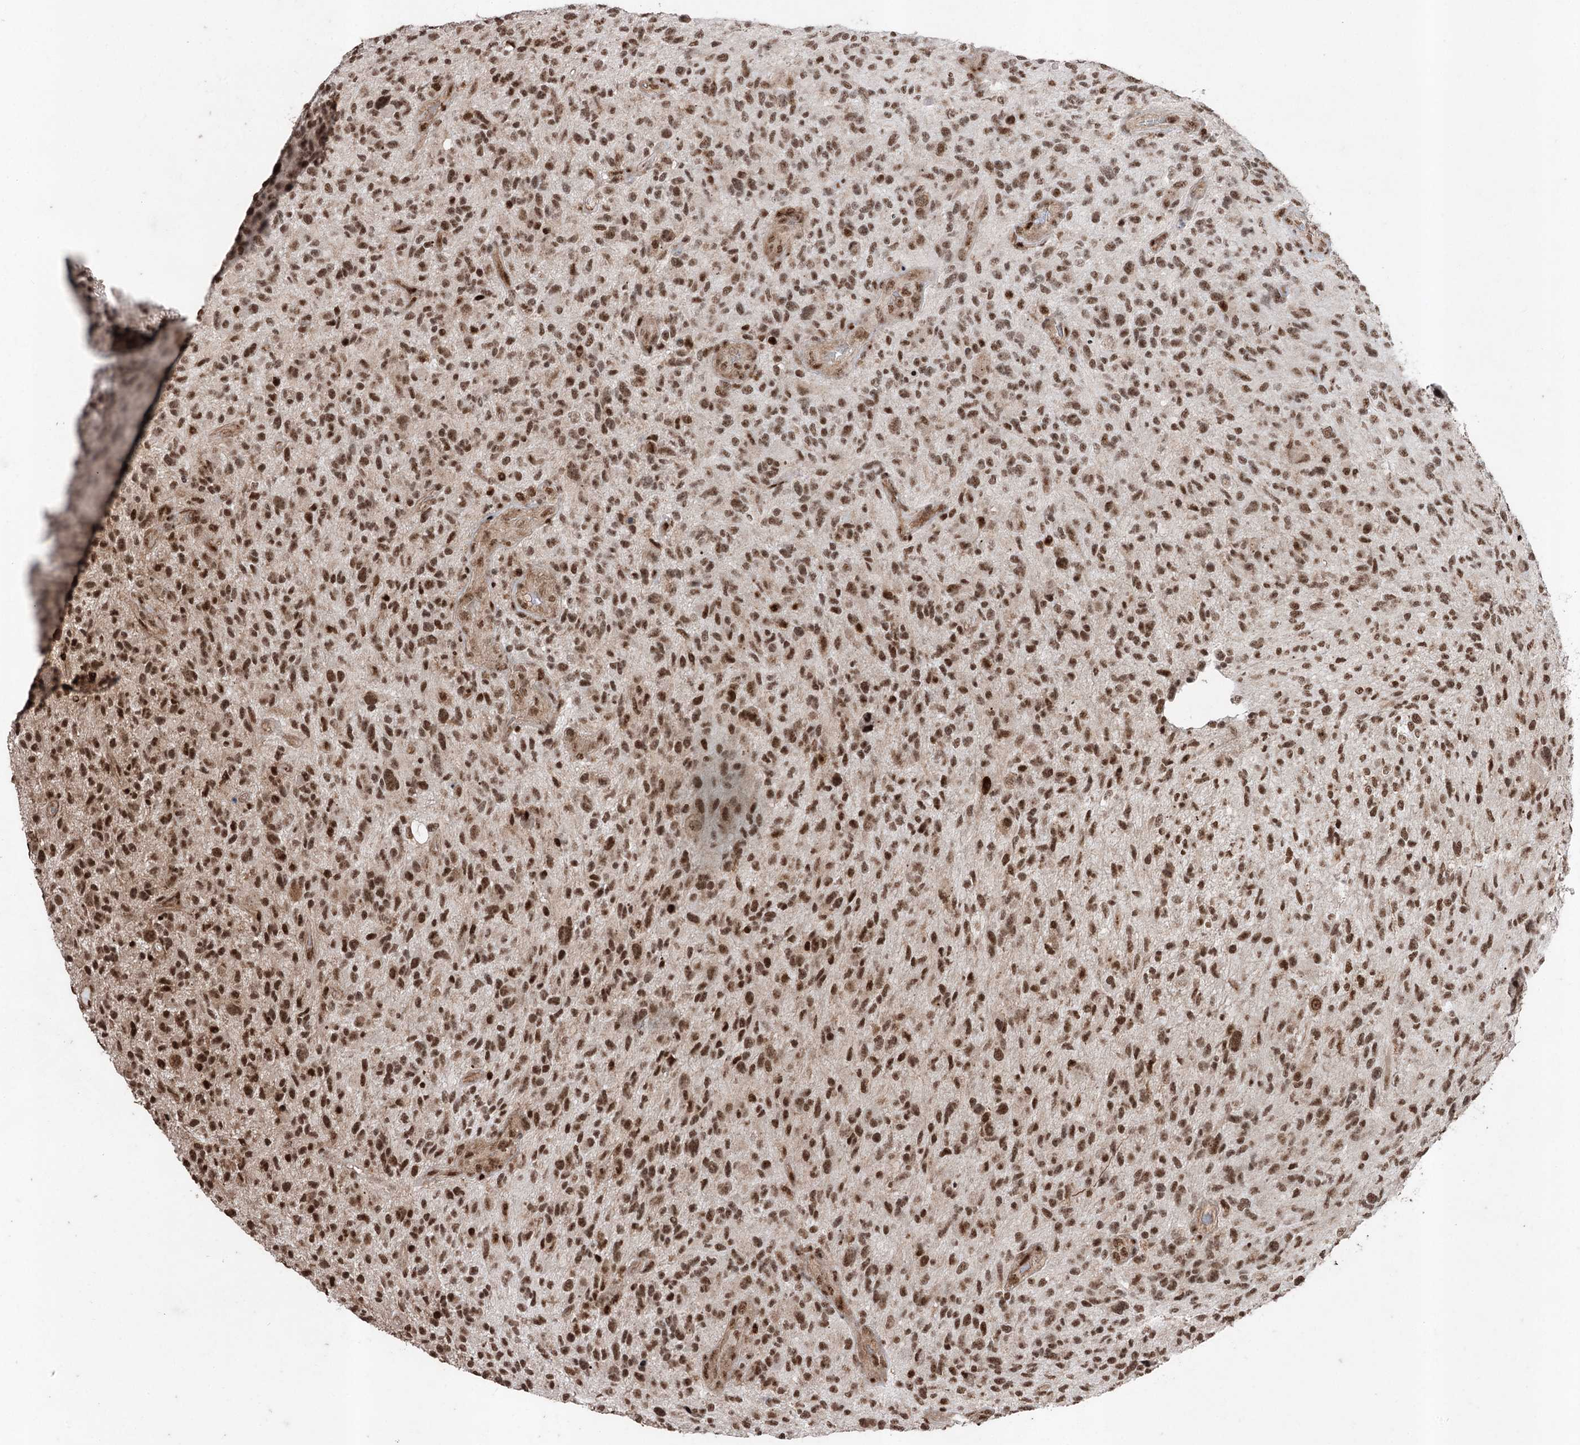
{"staining": {"intensity": "moderate", "quantity": ">75%", "location": "nuclear"}, "tissue": "glioma", "cell_type": "Tumor cells", "image_type": "cancer", "snomed": [{"axis": "morphology", "description": "Glioma, malignant, High grade"}, {"axis": "topography", "description": "Brain"}], "caption": "Moderate nuclear staining is appreciated in approximately >75% of tumor cells in glioma. (DAB (3,3'-diaminobenzidine) = brown stain, brightfield microscopy at high magnification).", "gene": "PDCD4", "patient": {"sex": "male", "age": 47}}